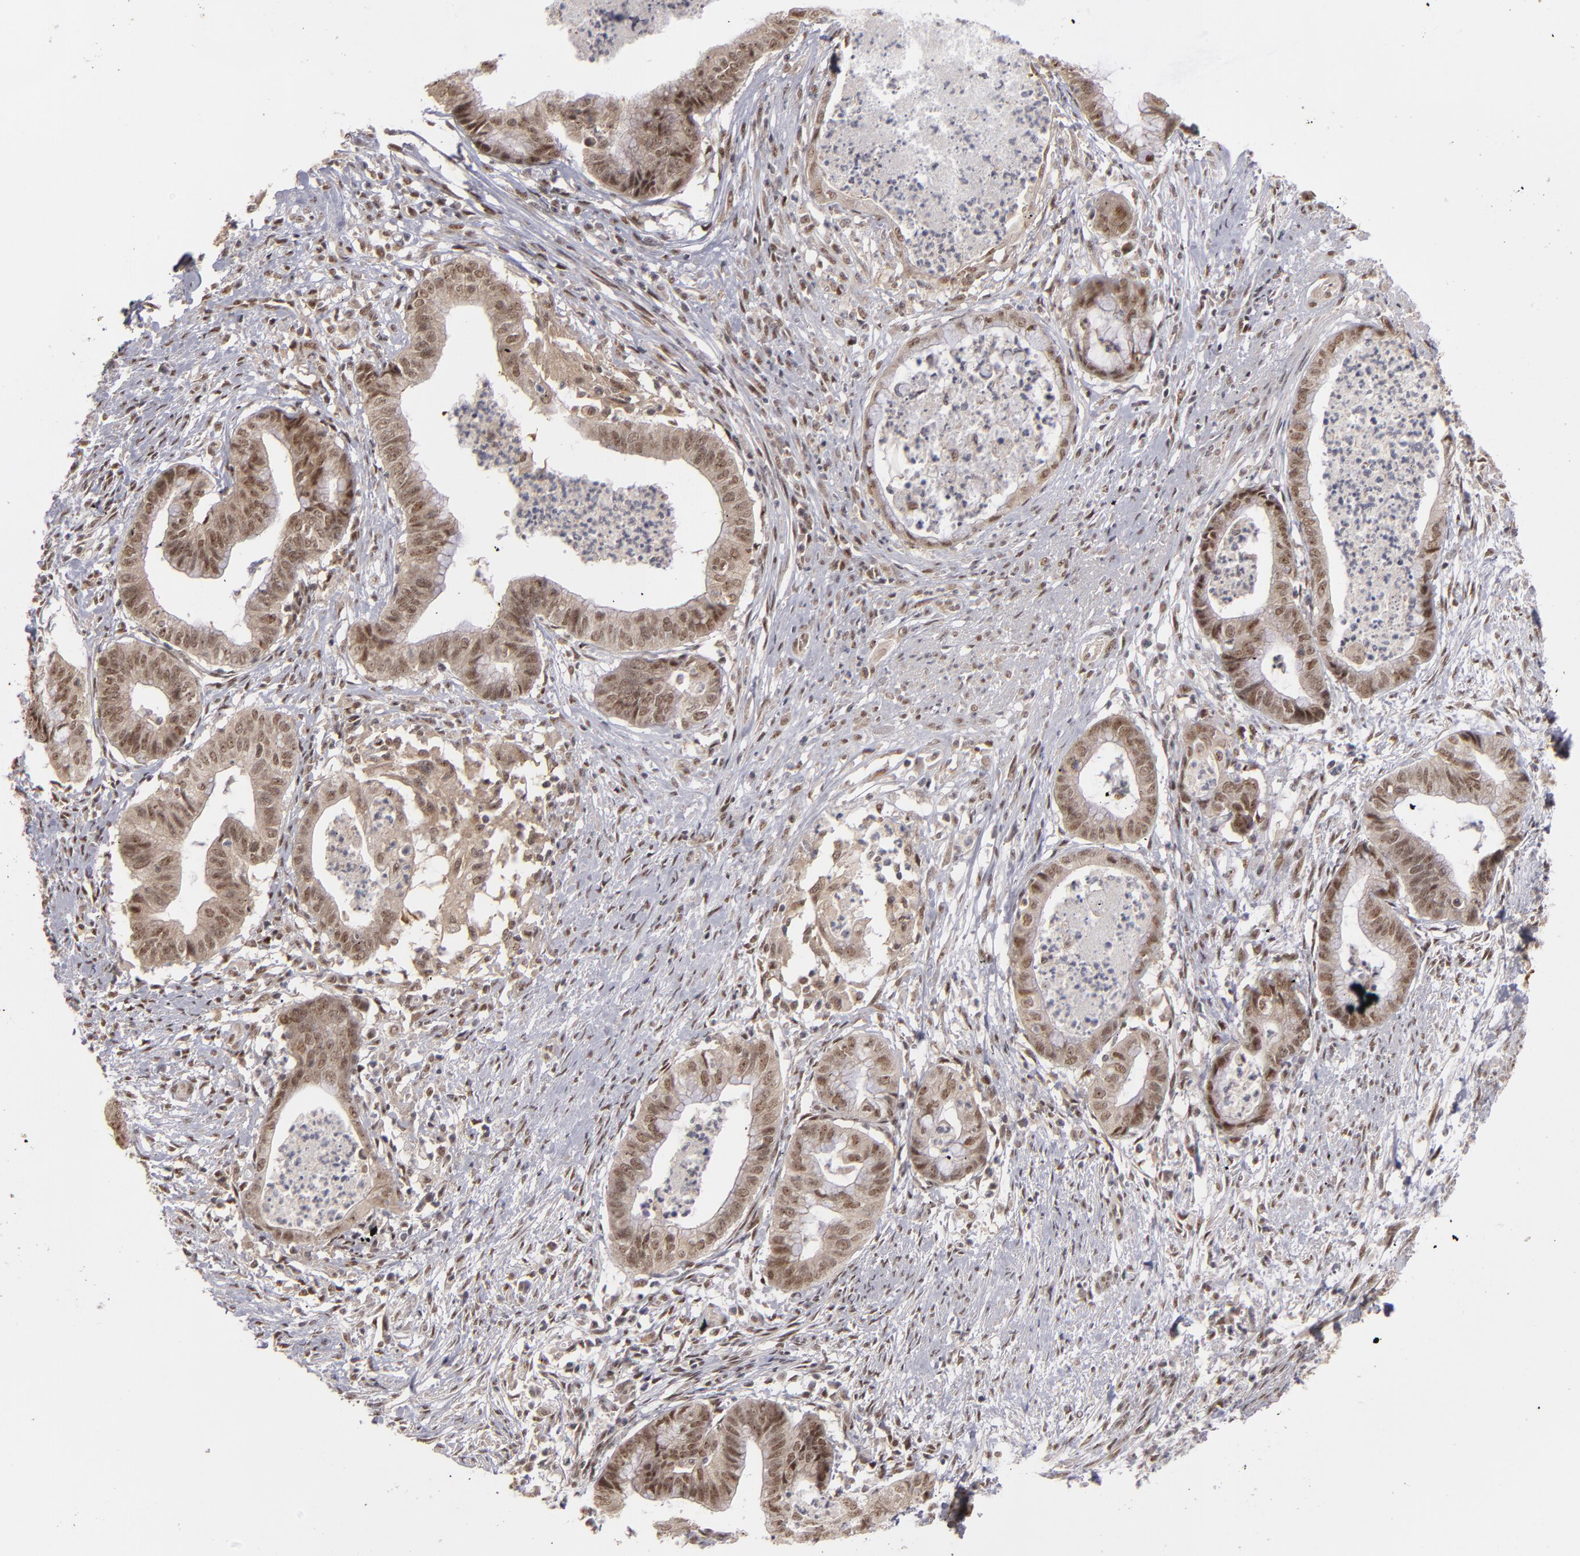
{"staining": {"intensity": "moderate", "quantity": ">75%", "location": "nuclear"}, "tissue": "endometrial cancer", "cell_type": "Tumor cells", "image_type": "cancer", "snomed": [{"axis": "morphology", "description": "Necrosis, NOS"}, {"axis": "morphology", "description": "Adenocarcinoma, NOS"}, {"axis": "topography", "description": "Endometrium"}], "caption": "A photomicrograph showing moderate nuclear staining in about >75% of tumor cells in endometrial cancer (adenocarcinoma), as visualized by brown immunohistochemical staining.", "gene": "ZNF234", "patient": {"sex": "female", "age": 79}}